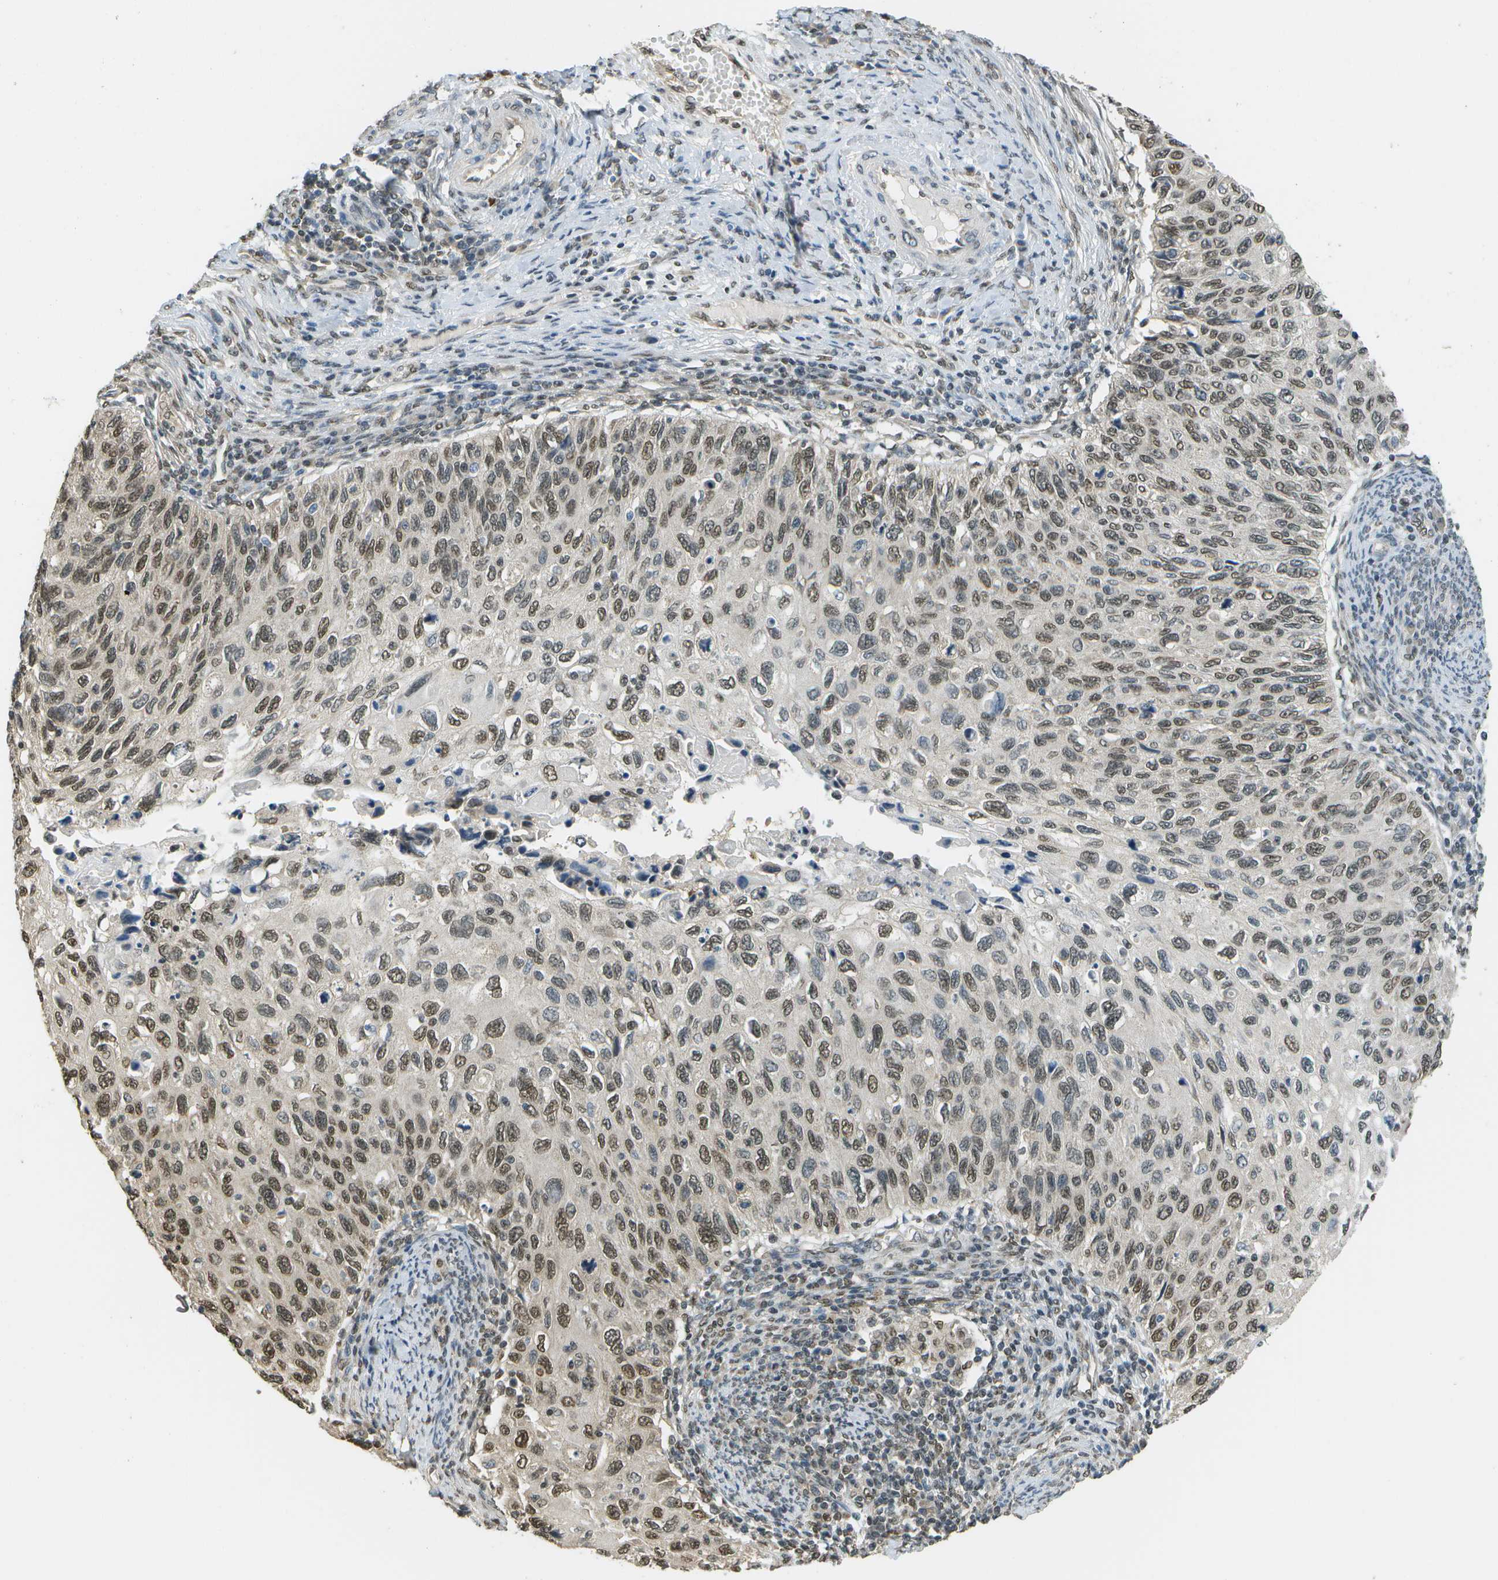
{"staining": {"intensity": "moderate", "quantity": ">75%", "location": "nuclear"}, "tissue": "cervical cancer", "cell_type": "Tumor cells", "image_type": "cancer", "snomed": [{"axis": "morphology", "description": "Squamous cell carcinoma, NOS"}, {"axis": "topography", "description": "Cervix"}], "caption": "The photomicrograph exhibits immunohistochemical staining of cervical cancer. There is moderate nuclear expression is present in about >75% of tumor cells.", "gene": "ABL2", "patient": {"sex": "female", "age": 70}}